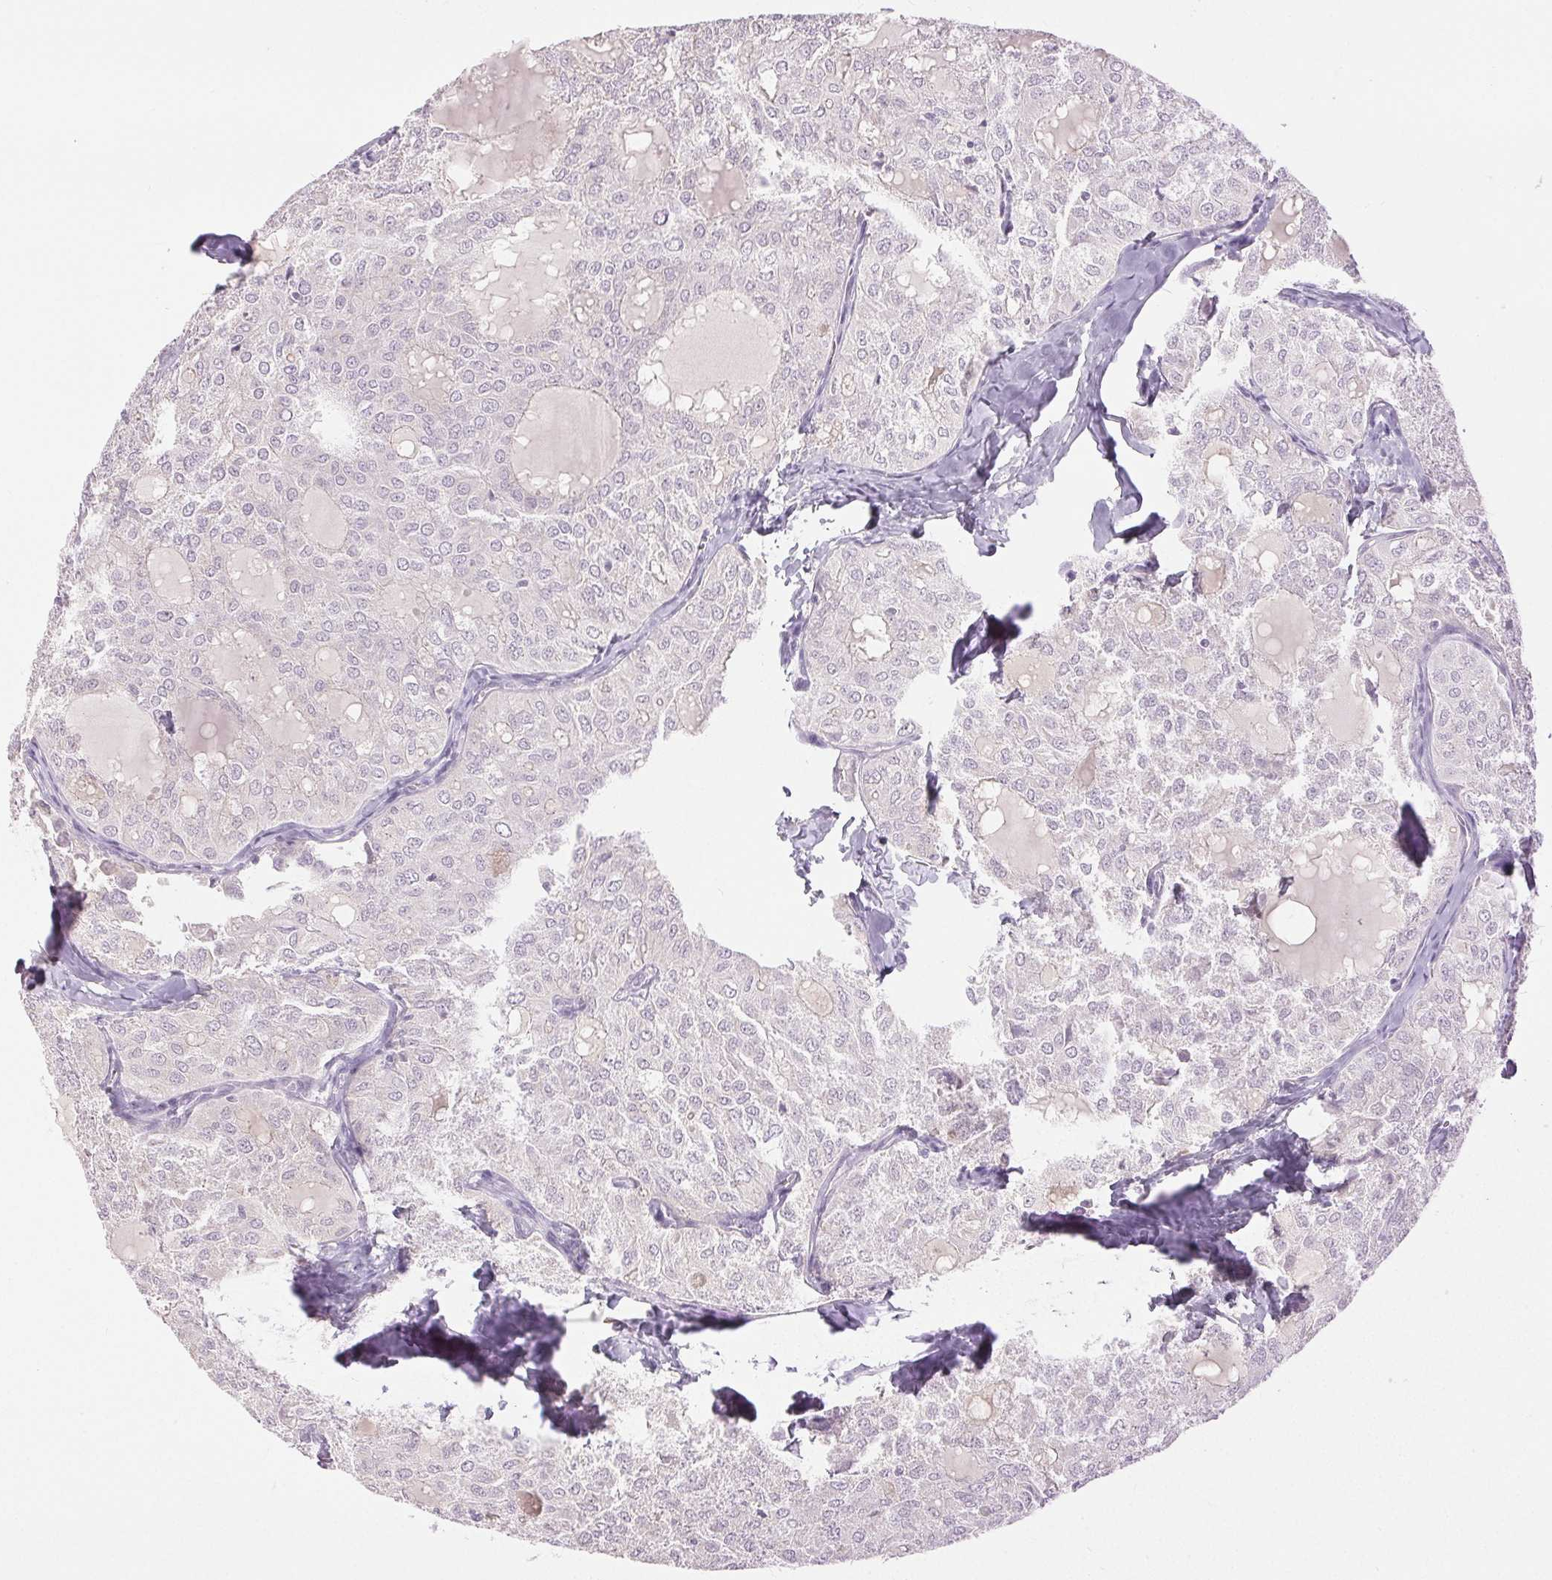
{"staining": {"intensity": "negative", "quantity": "none", "location": "none"}, "tissue": "thyroid cancer", "cell_type": "Tumor cells", "image_type": "cancer", "snomed": [{"axis": "morphology", "description": "Follicular adenoma carcinoma, NOS"}, {"axis": "topography", "description": "Thyroid gland"}], "caption": "A high-resolution histopathology image shows IHC staining of thyroid cancer (follicular adenoma carcinoma), which reveals no significant staining in tumor cells. (DAB immunohistochemistry visualized using brightfield microscopy, high magnification).", "gene": "DSG3", "patient": {"sex": "male", "age": 75}}